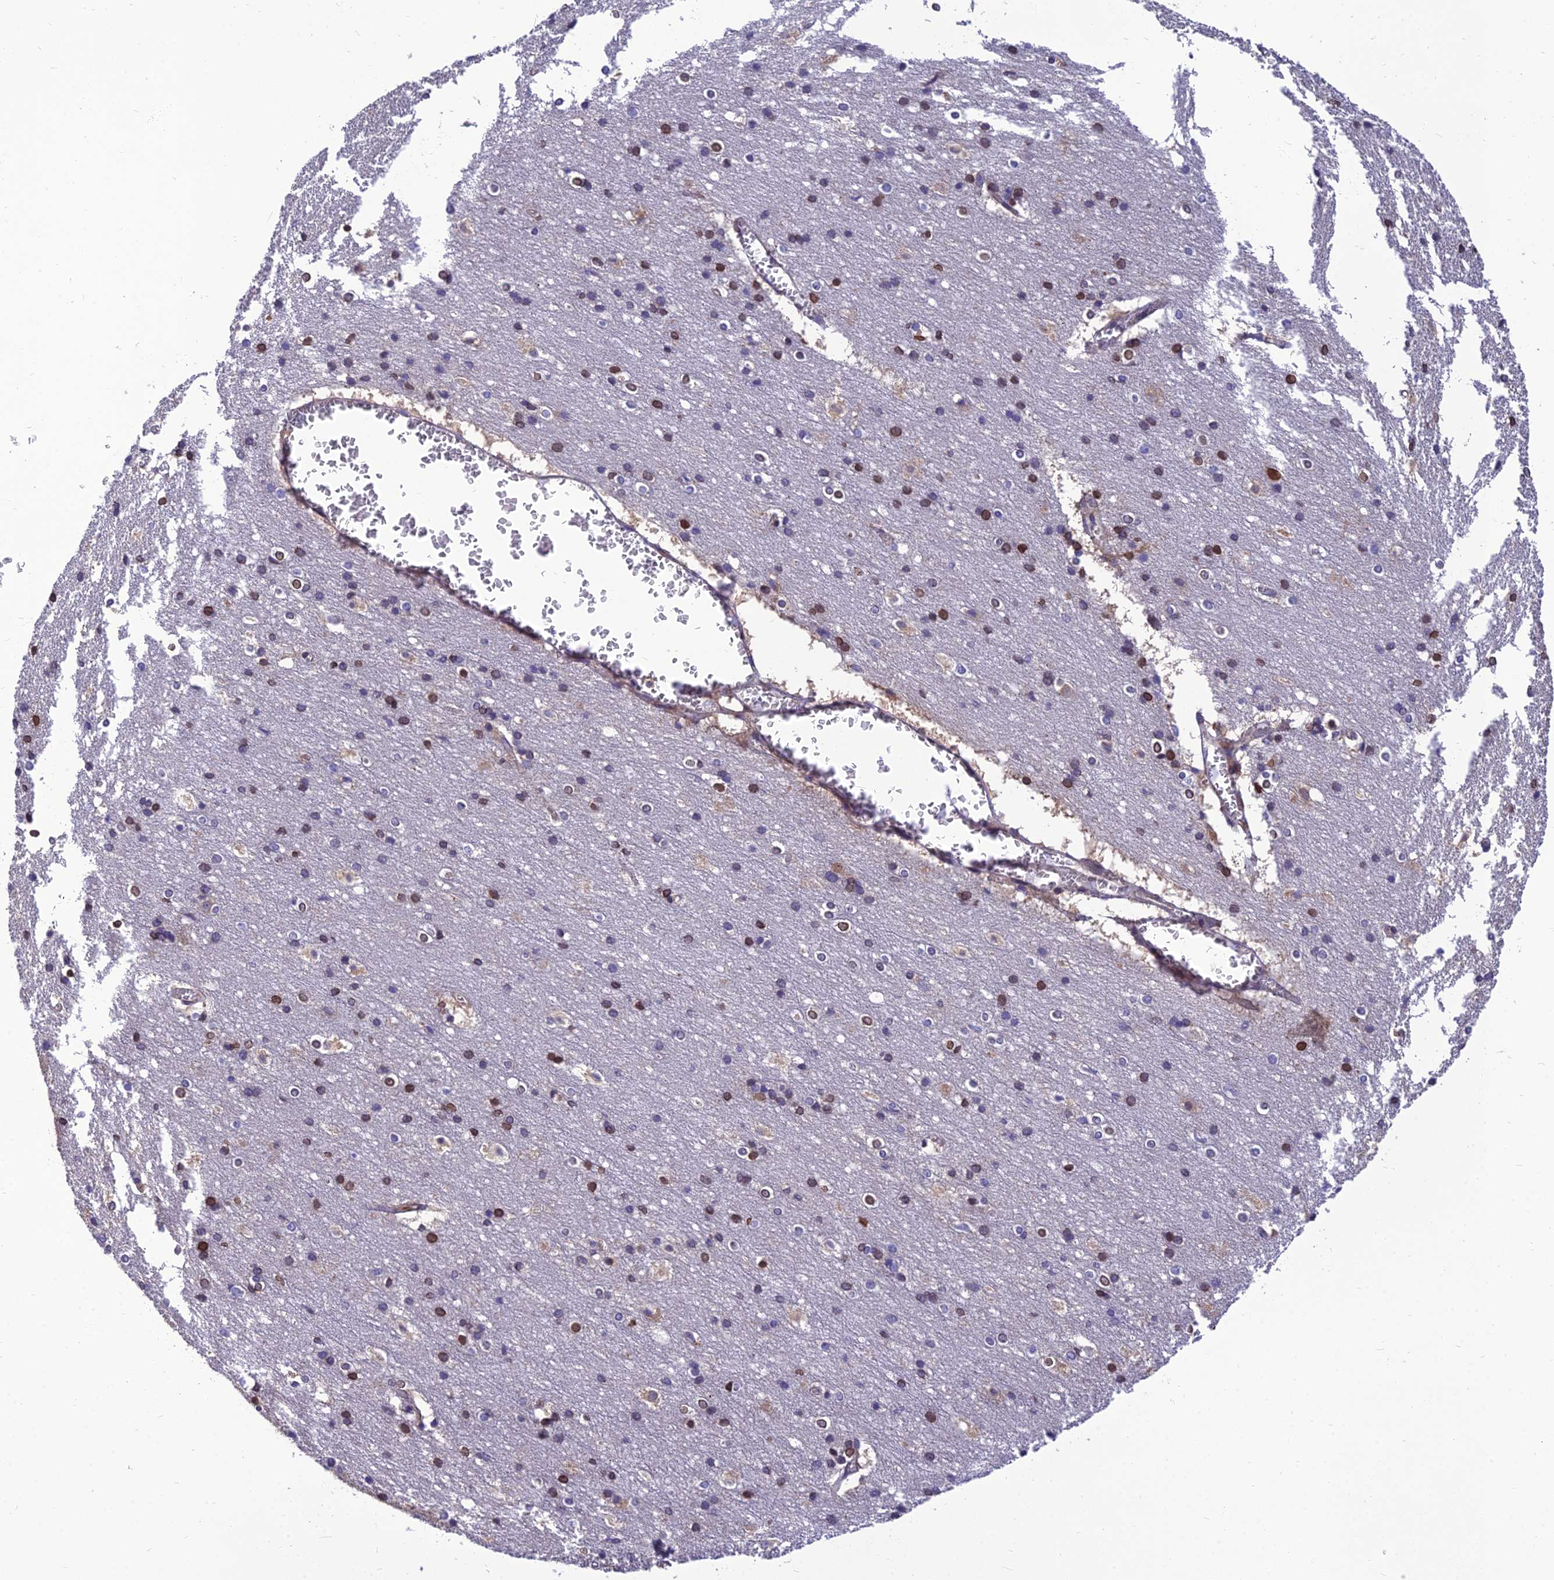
{"staining": {"intensity": "moderate", "quantity": ">75%", "location": "cytoplasmic/membranous"}, "tissue": "cerebral cortex", "cell_type": "Endothelial cells", "image_type": "normal", "snomed": [{"axis": "morphology", "description": "Normal tissue, NOS"}, {"axis": "topography", "description": "Cerebral cortex"}], "caption": "The micrograph shows a brown stain indicating the presence of a protein in the cytoplasmic/membranous of endothelial cells in cerebral cortex.", "gene": "UMAD1", "patient": {"sex": "male", "age": 54}}